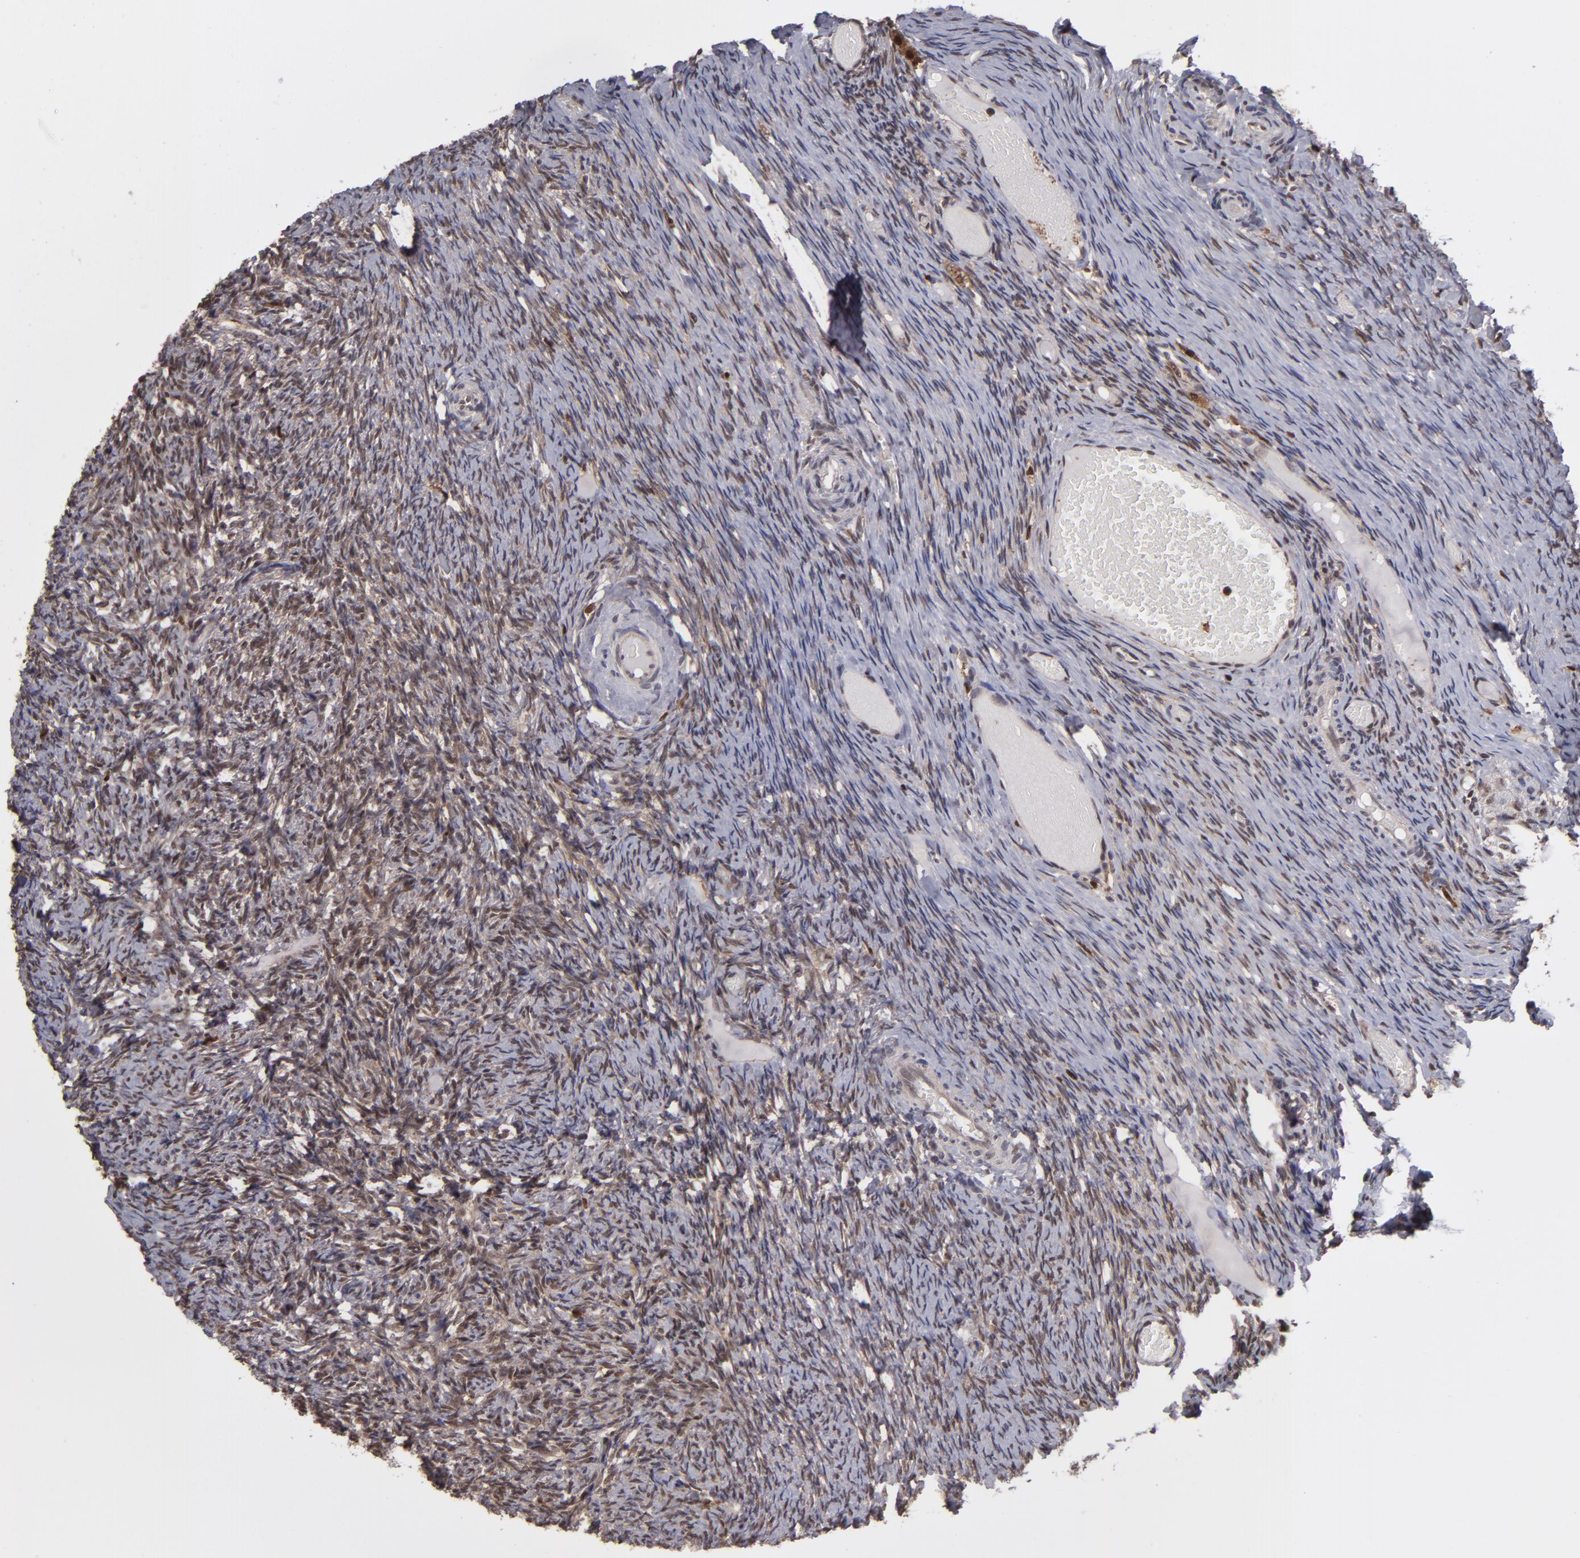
{"staining": {"intensity": "moderate", "quantity": "25%-75%", "location": "cytoplasmic/membranous,nuclear"}, "tissue": "ovary", "cell_type": "Ovarian stroma cells", "image_type": "normal", "snomed": [{"axis": "morphology", "description": "Normal tissue, NOS"}, {"axis": "topography", "description": "Ovary"}], "caption": "An IHC histopathology image of unremarkable tissue is shown. Protein staining in brown labels moderate cytoplasmic/membranous,nuclear positivity in ovary within ovarian stroma cells. Immunohistochemistry stains the protein of interest in brown and the nuclei are stained blue.", "gene": "GRB2", "patient": {"sex": "female", "age": 60}}